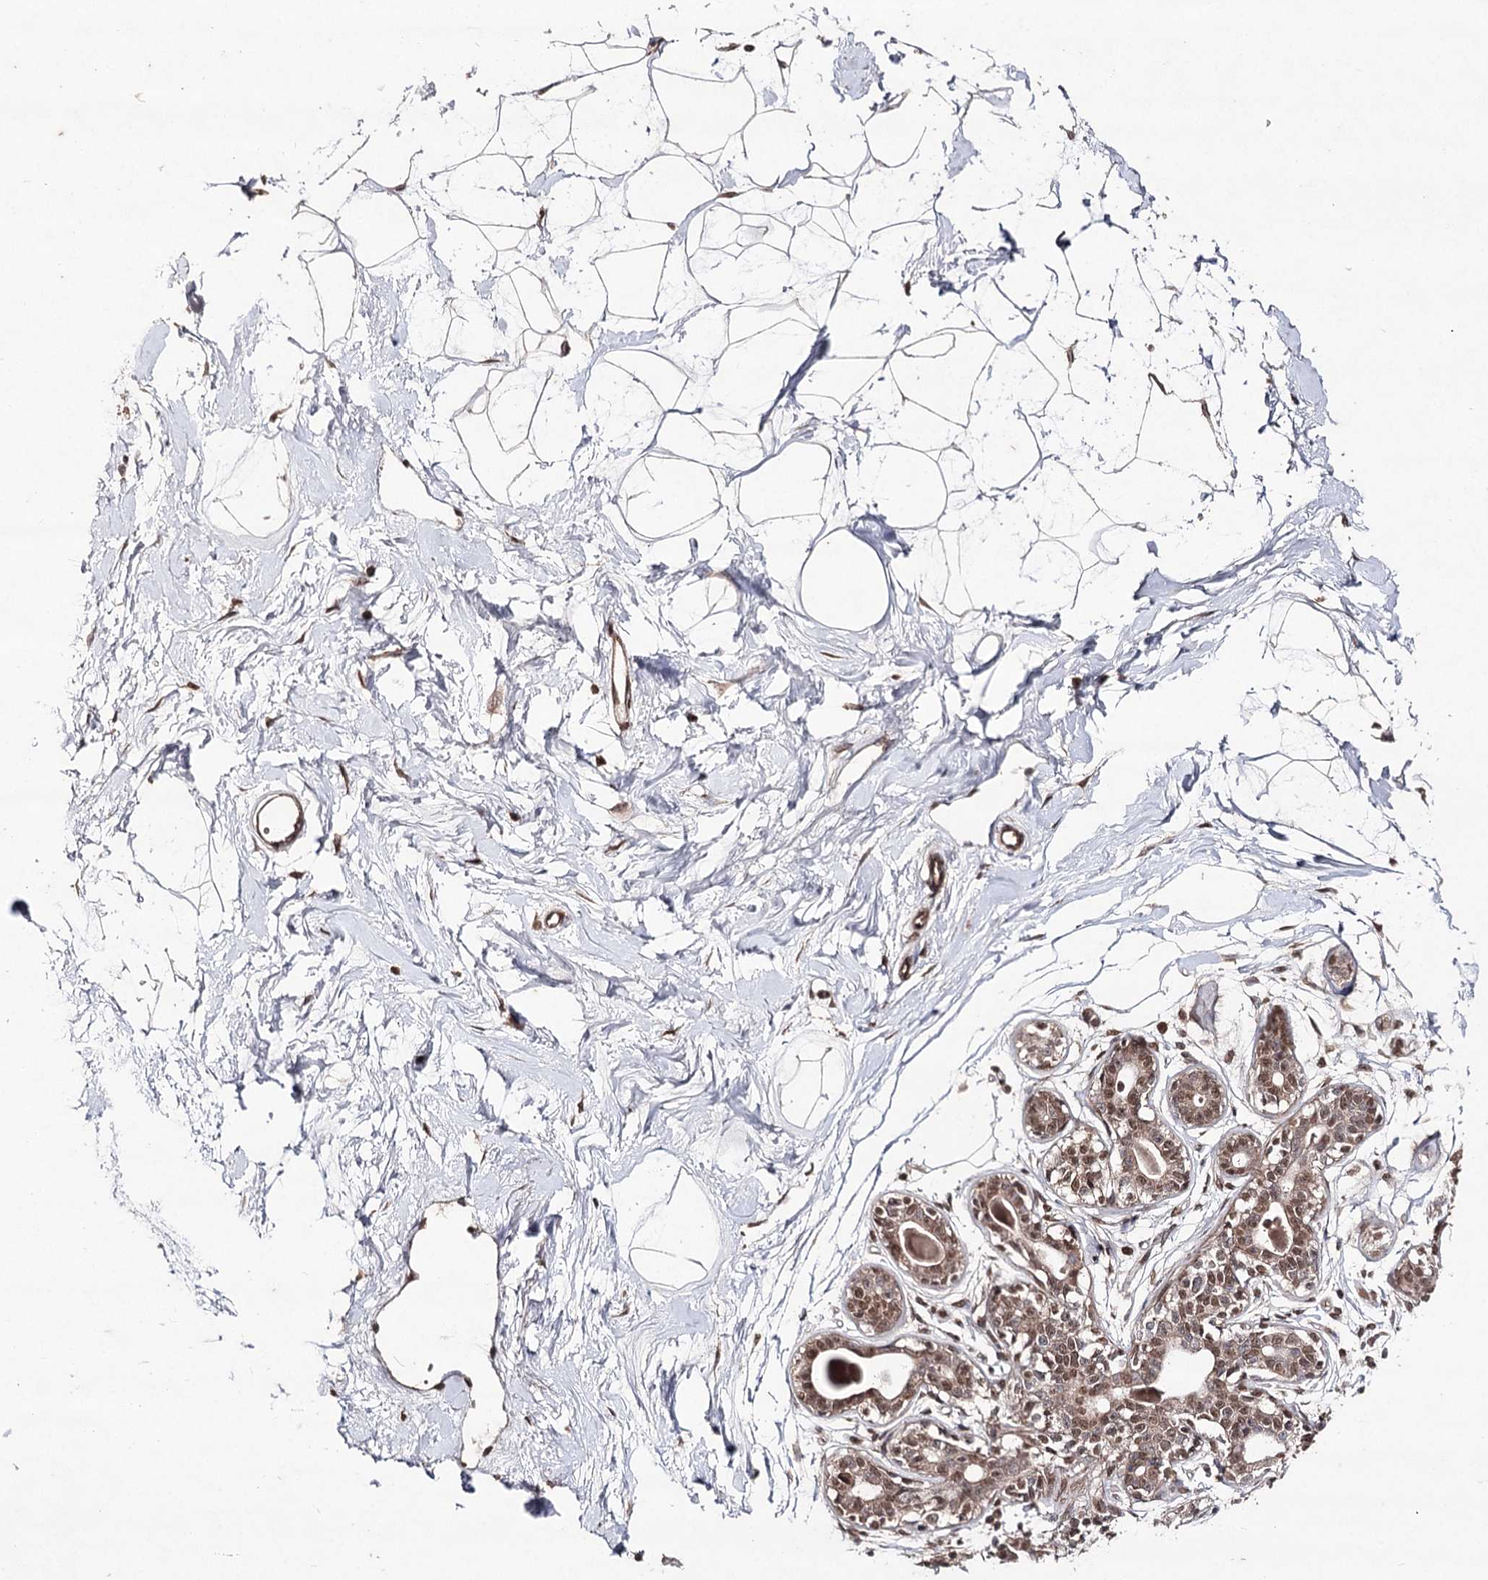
{"staining": {"intensity": "moderate", "quantity": ">75%", "location": "nuclear"}, "tissue": "breast", "cell_type": "Adipocytes", "image_type": "normal", "snomed": [{"axis": "morphology", "description": "Normal tissue, NOS"}, {"axis": "topography", "description": "Breast"}], "caption": "A brown stain highlights moderate nuclear staining of a protein in adipocytes of unremarkable human breast. Nuclei are stained in blue.", "gene": "ATG14", "patient": {"sex": "female", "age": 45}}